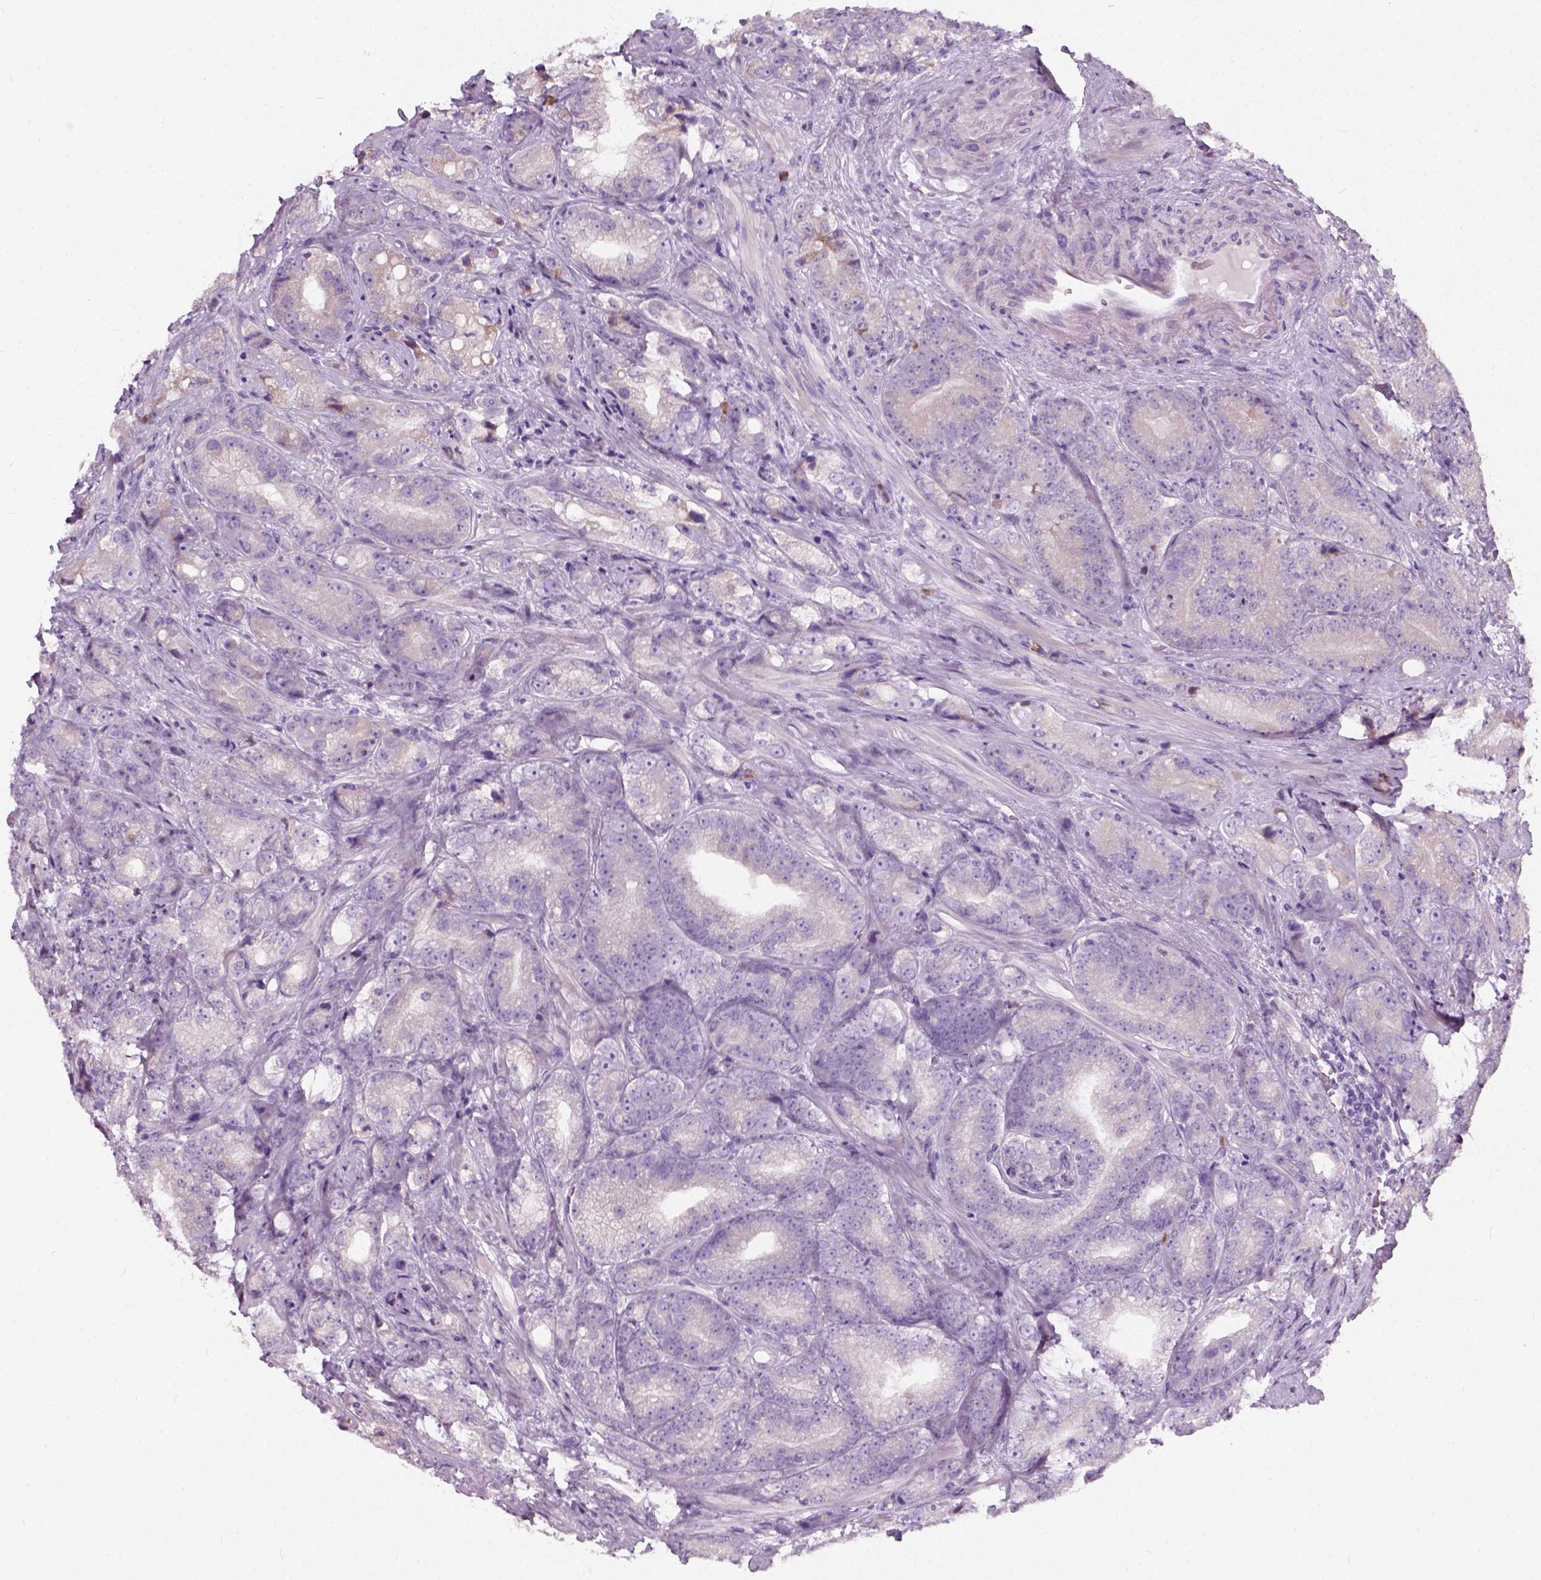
{"staining": {"intensity": "negative", "quantity": "none", "location": "none"}, "tissue": "prostate cancer", "cell_type": "Tumor cells", "image_type": "cancer", "snomed": [{"axis": "morphology", "description": "Adenocarcinoma, NOS"}, {"axis": "topography", "description": "Prostate"}], "caption": "Immunohistochemistry of human prostate cancer (adenocarcinoma) shows no expression in tumor cells.", "gene": "TRIM72", "patient": {"sex": "male", "age": 63}}